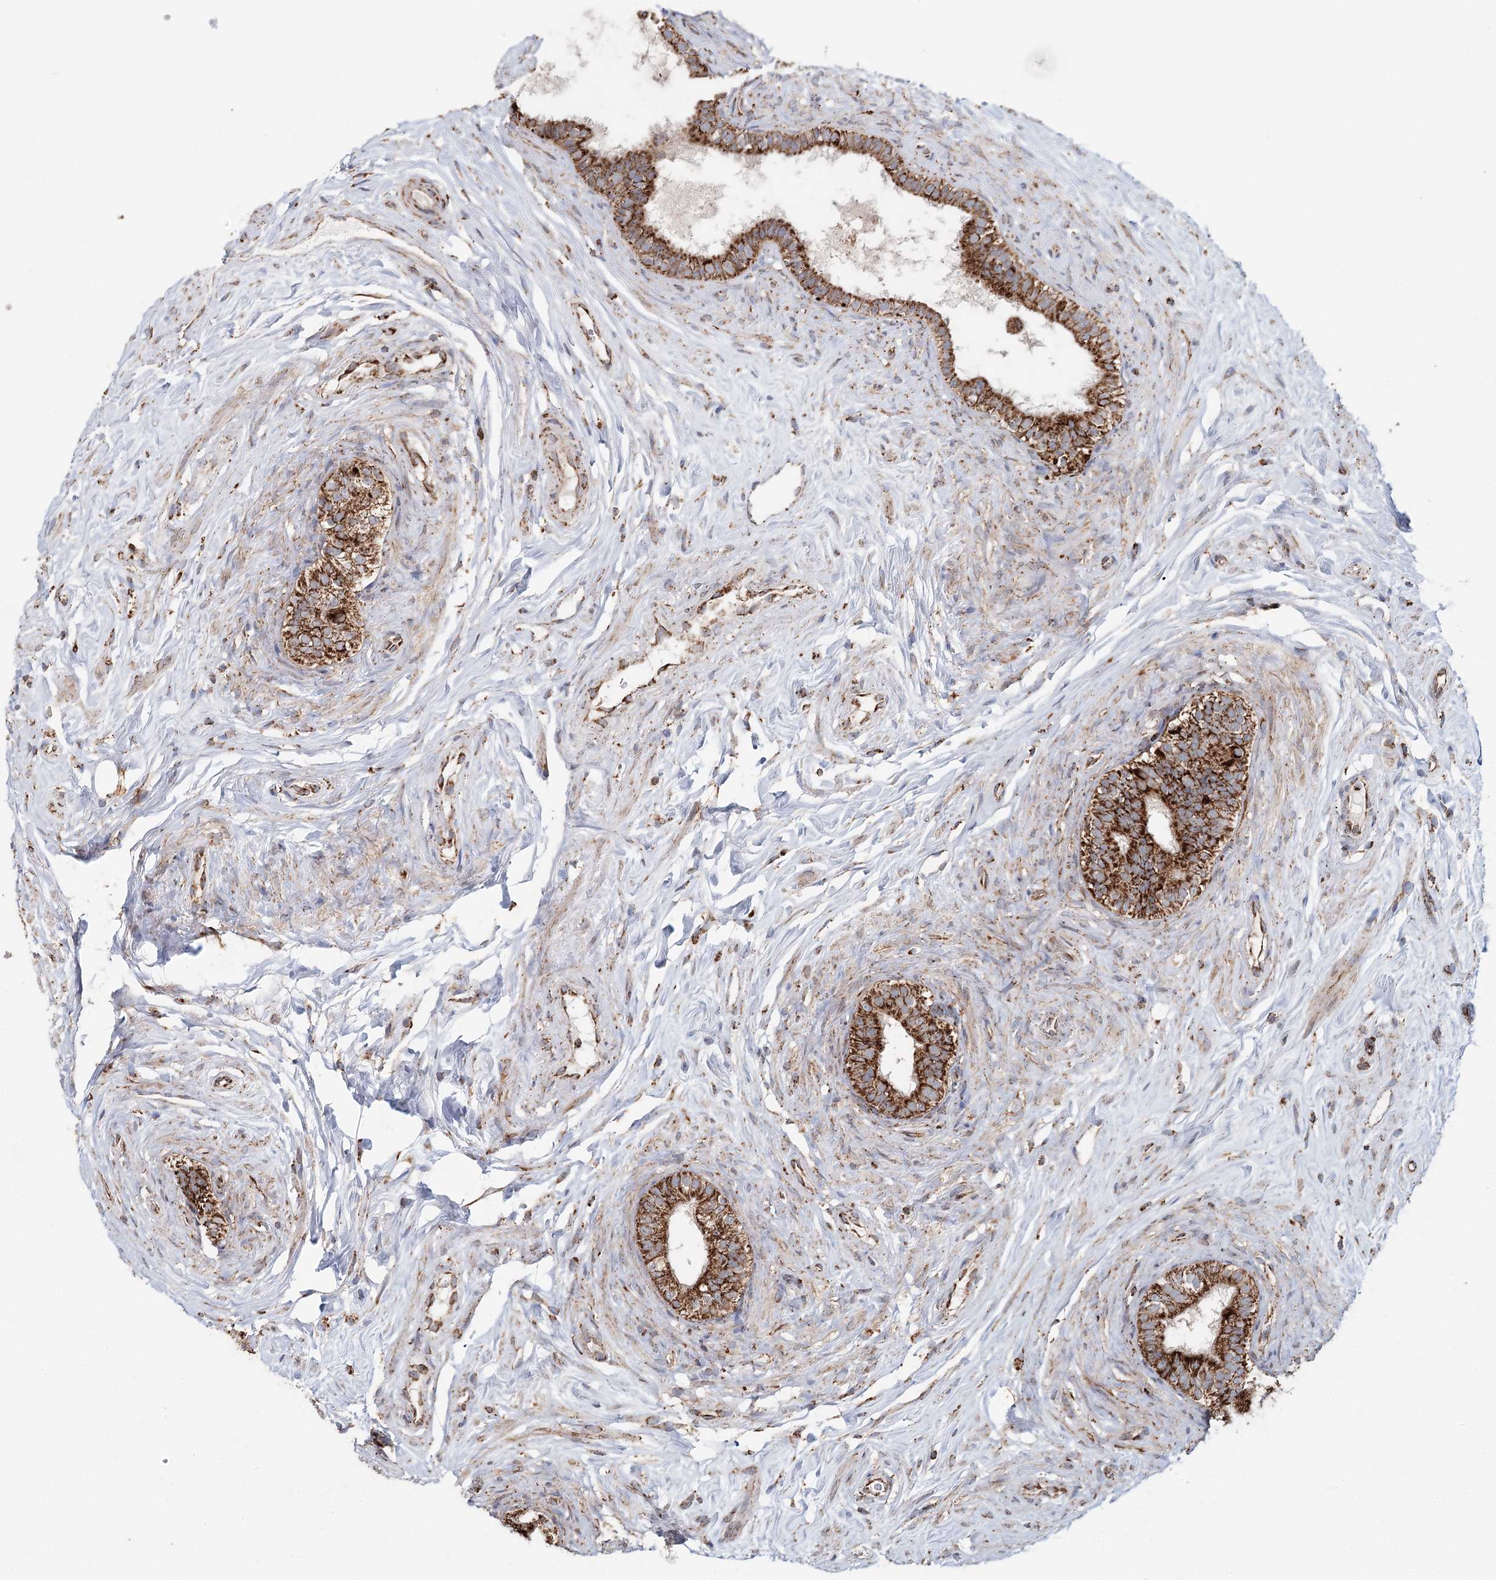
{"staining": {"intensity": "strong", "quantity": "25%-75%", "location": "cytoplasmic/membranous"}, "tissue": "epididymis", "cell_type": "Glandular cells", "image_type": "normal", "snomed": [{"axis": "morphology", "description": "Normal tissue, NOS"}, {"axis": "topography", "description": "Epididymis"}], "caption": "Immunohistochemistry (DAB) staining of normal epididymis reveals strong cytoplasmic/membranous protein expression in about 25%-75% of glandular cells.", "gene": "APH1A", "patient": {"sex": "male", "age": 84}}